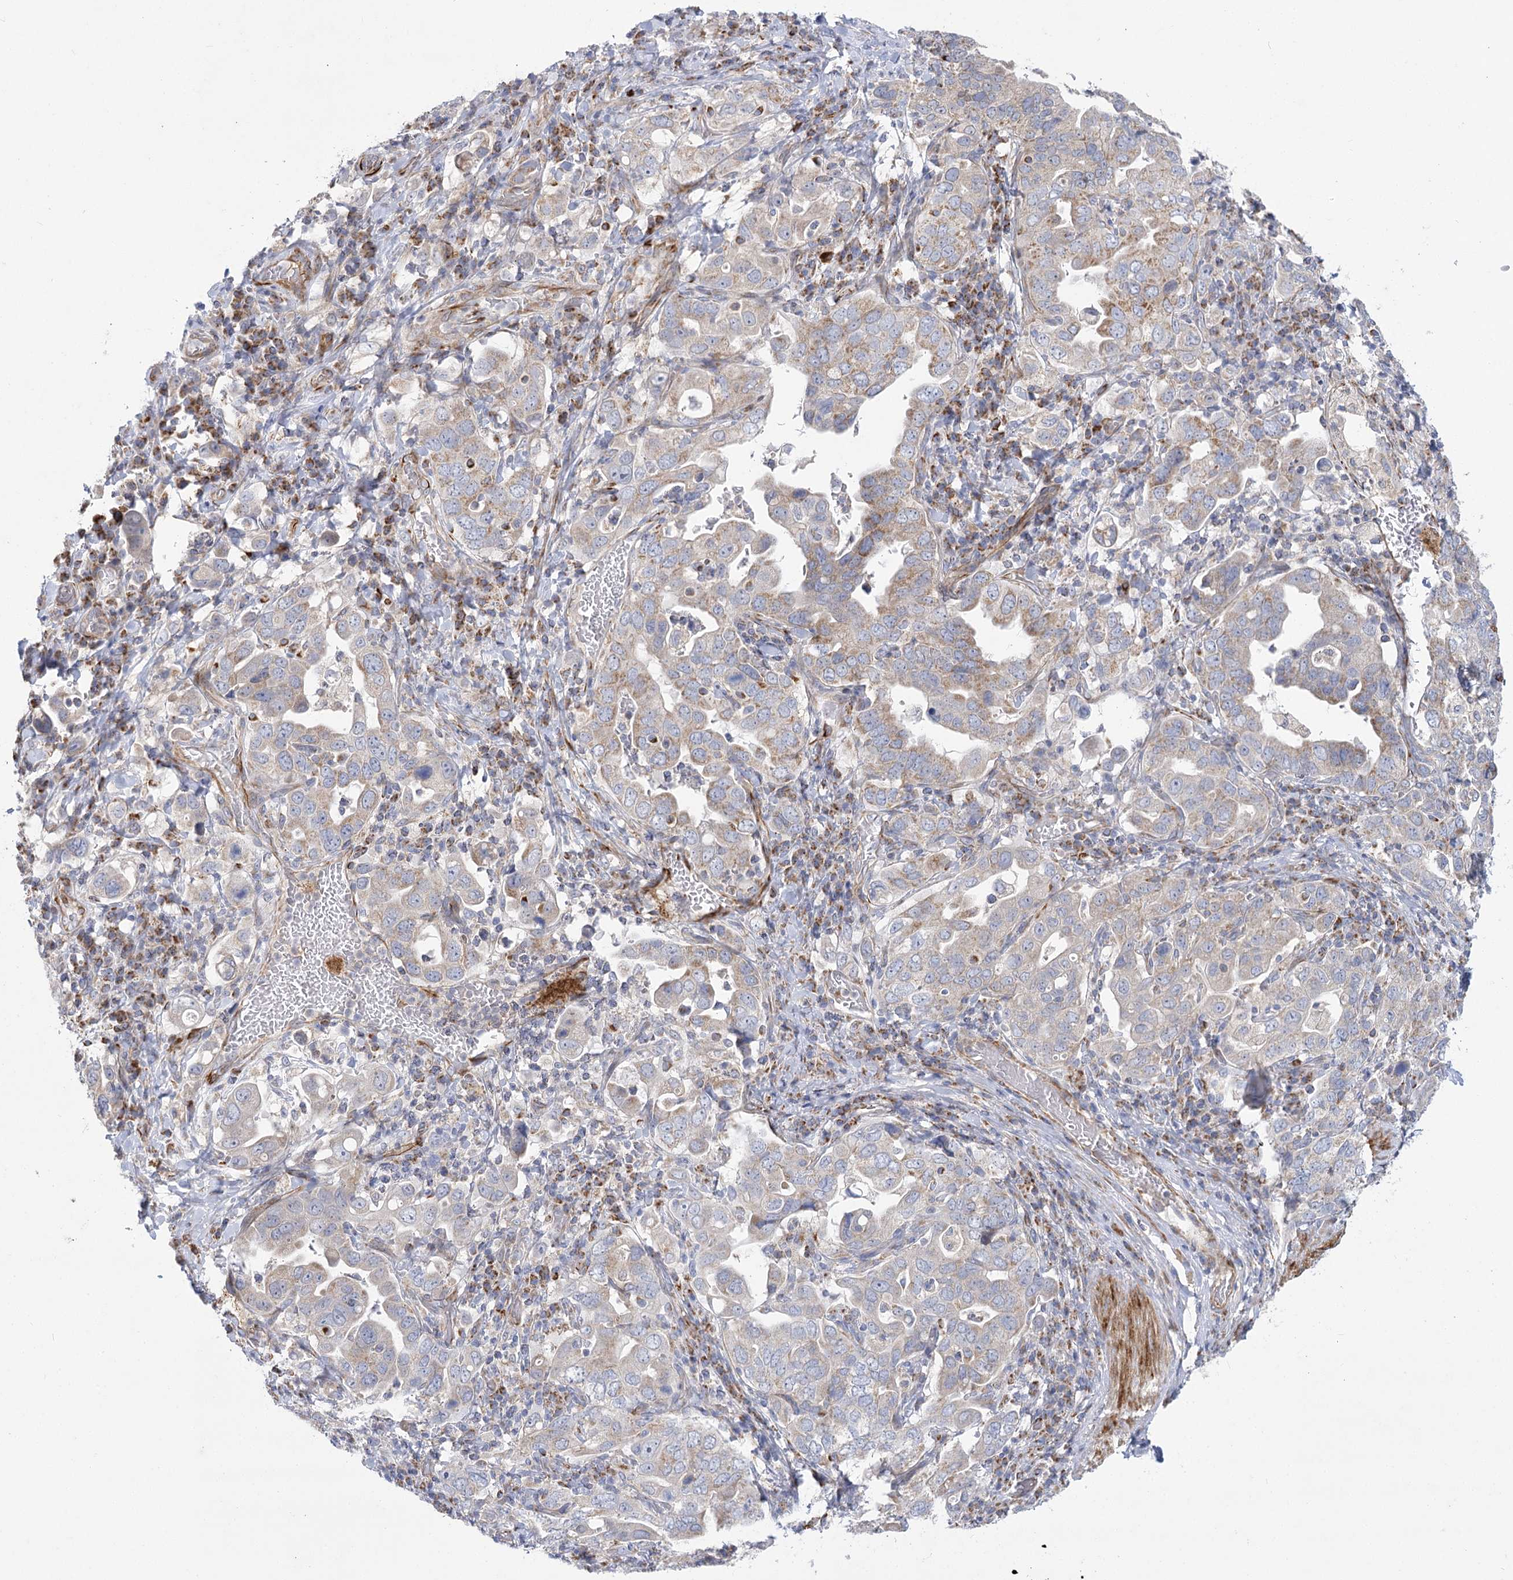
{"staining": {"intensity": "weak", "quantity": "25%-75%", "location": "cytoplasmic/membranous"}, "tissue": "stomach cancer", "cell_type": "Tumor cells", "image_type": "cancer", "snomed": [{"axis": "morphology", "description": "Adenocarcinoma, NOS"}, {"axis": "topography", "description": "Stomach, upper"}], "caption": "Stomach cancer was stained to show a protein in brown. There is low levels of weak cytoplasmic/membranous positivity in approximately 25%-75% of tumor cells. Nuclei are stained in blue.", "gene": "DHTKD1", "patient": {"sex": "male", "age": 62}}